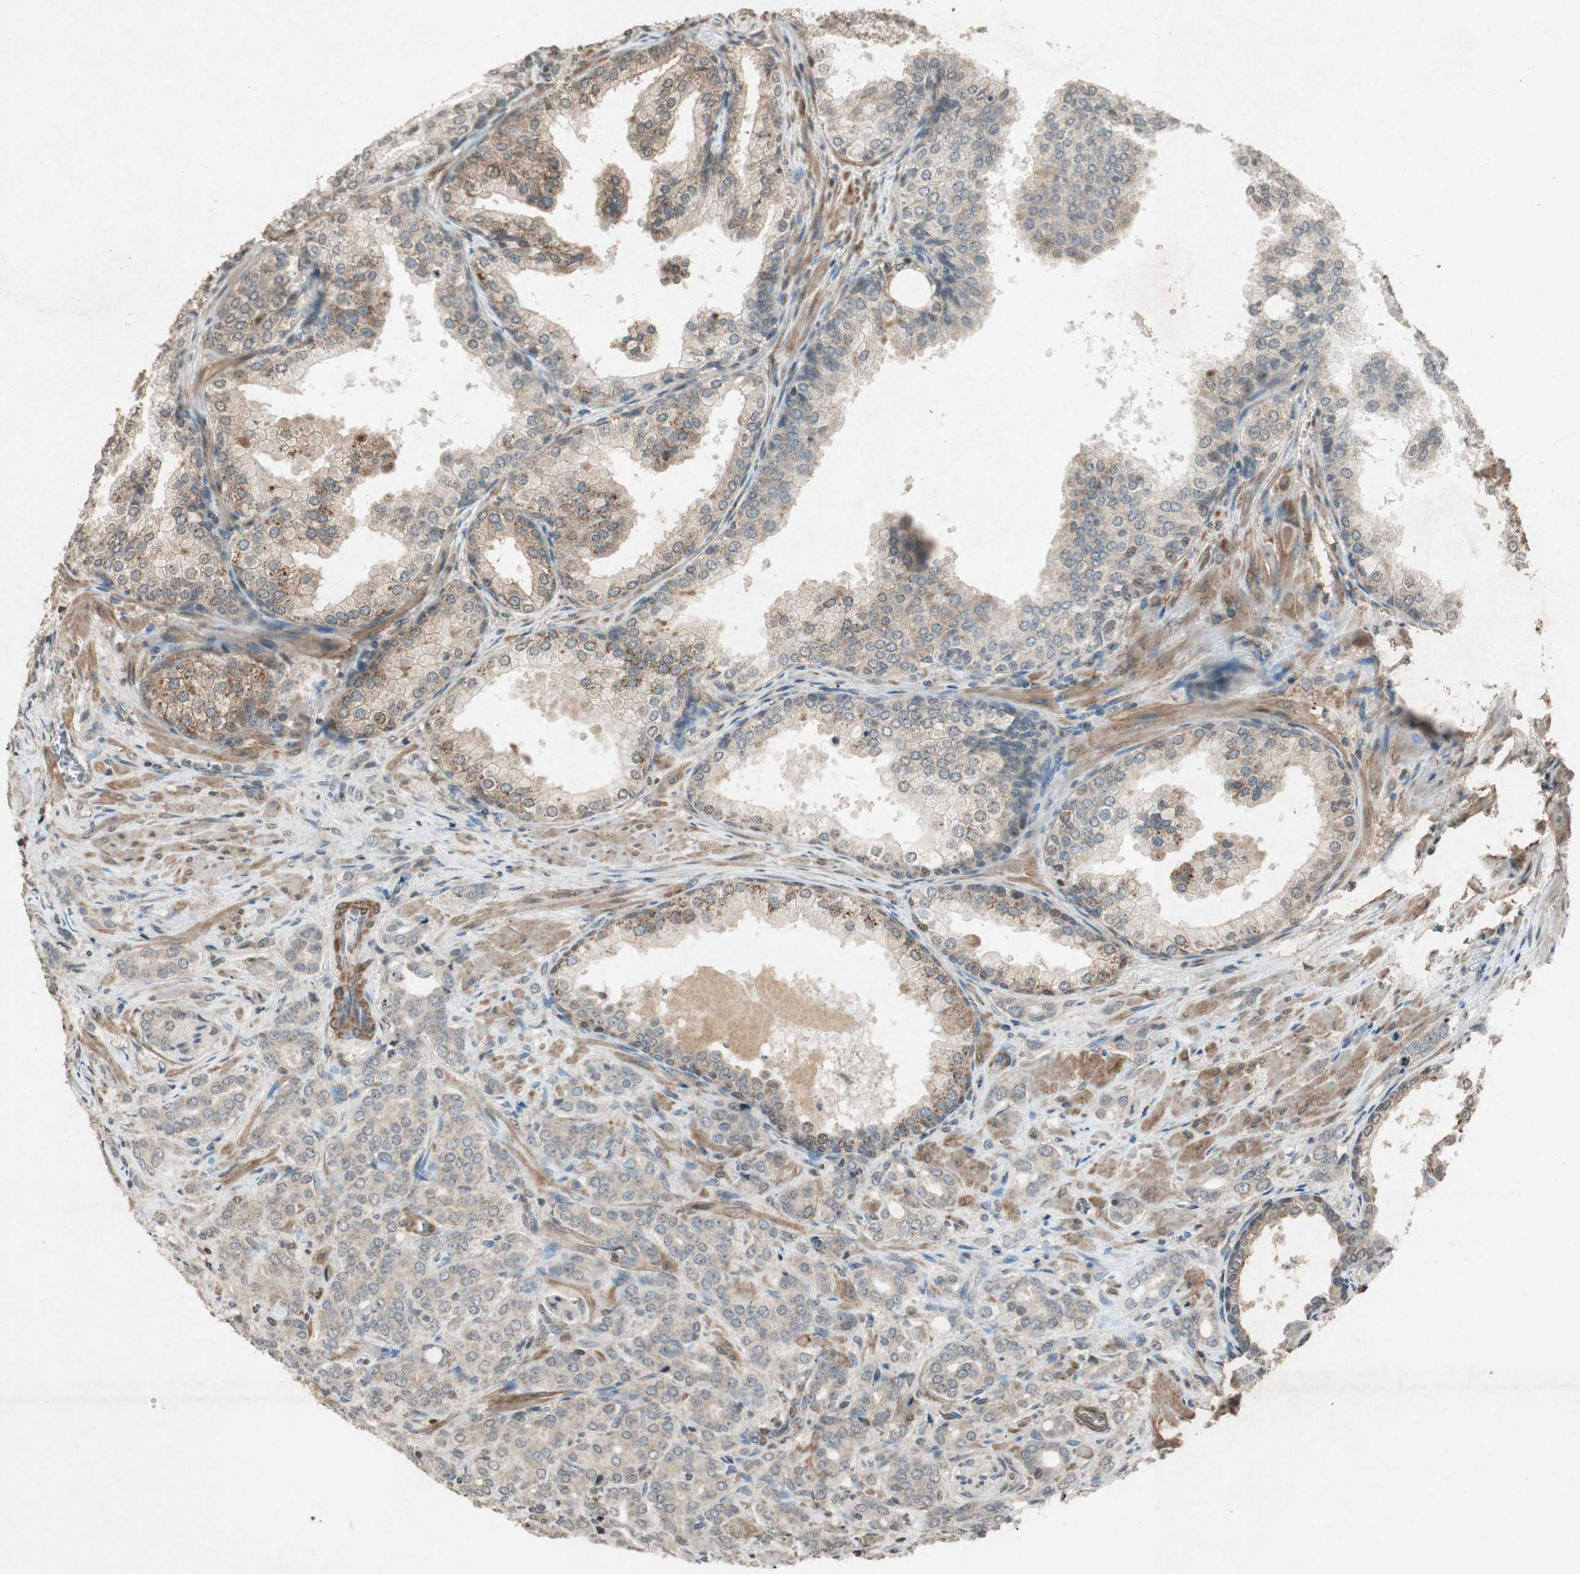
{"staining": {"intensity": "weak", "quantity": ">75%", "location": "cytoplasmic/membranous"}, "tissue": "prostate cancer", "cell_type": "Tumor cells", "image_type": "cancer", "snomed": [{"axis": "morphology", "description": "Adenocarcinoma, High grade"}, {"axis": "topography", "description": "Prostate"}], "caption": "High-power microscopy captured an IHC photomicrograph of prostate cancer, revealing weak cytoplasmic/membranous expression in about >75% of tumor cells.", "gene": "PRKG1", "patient": {"sex": "male", "age": 64}}